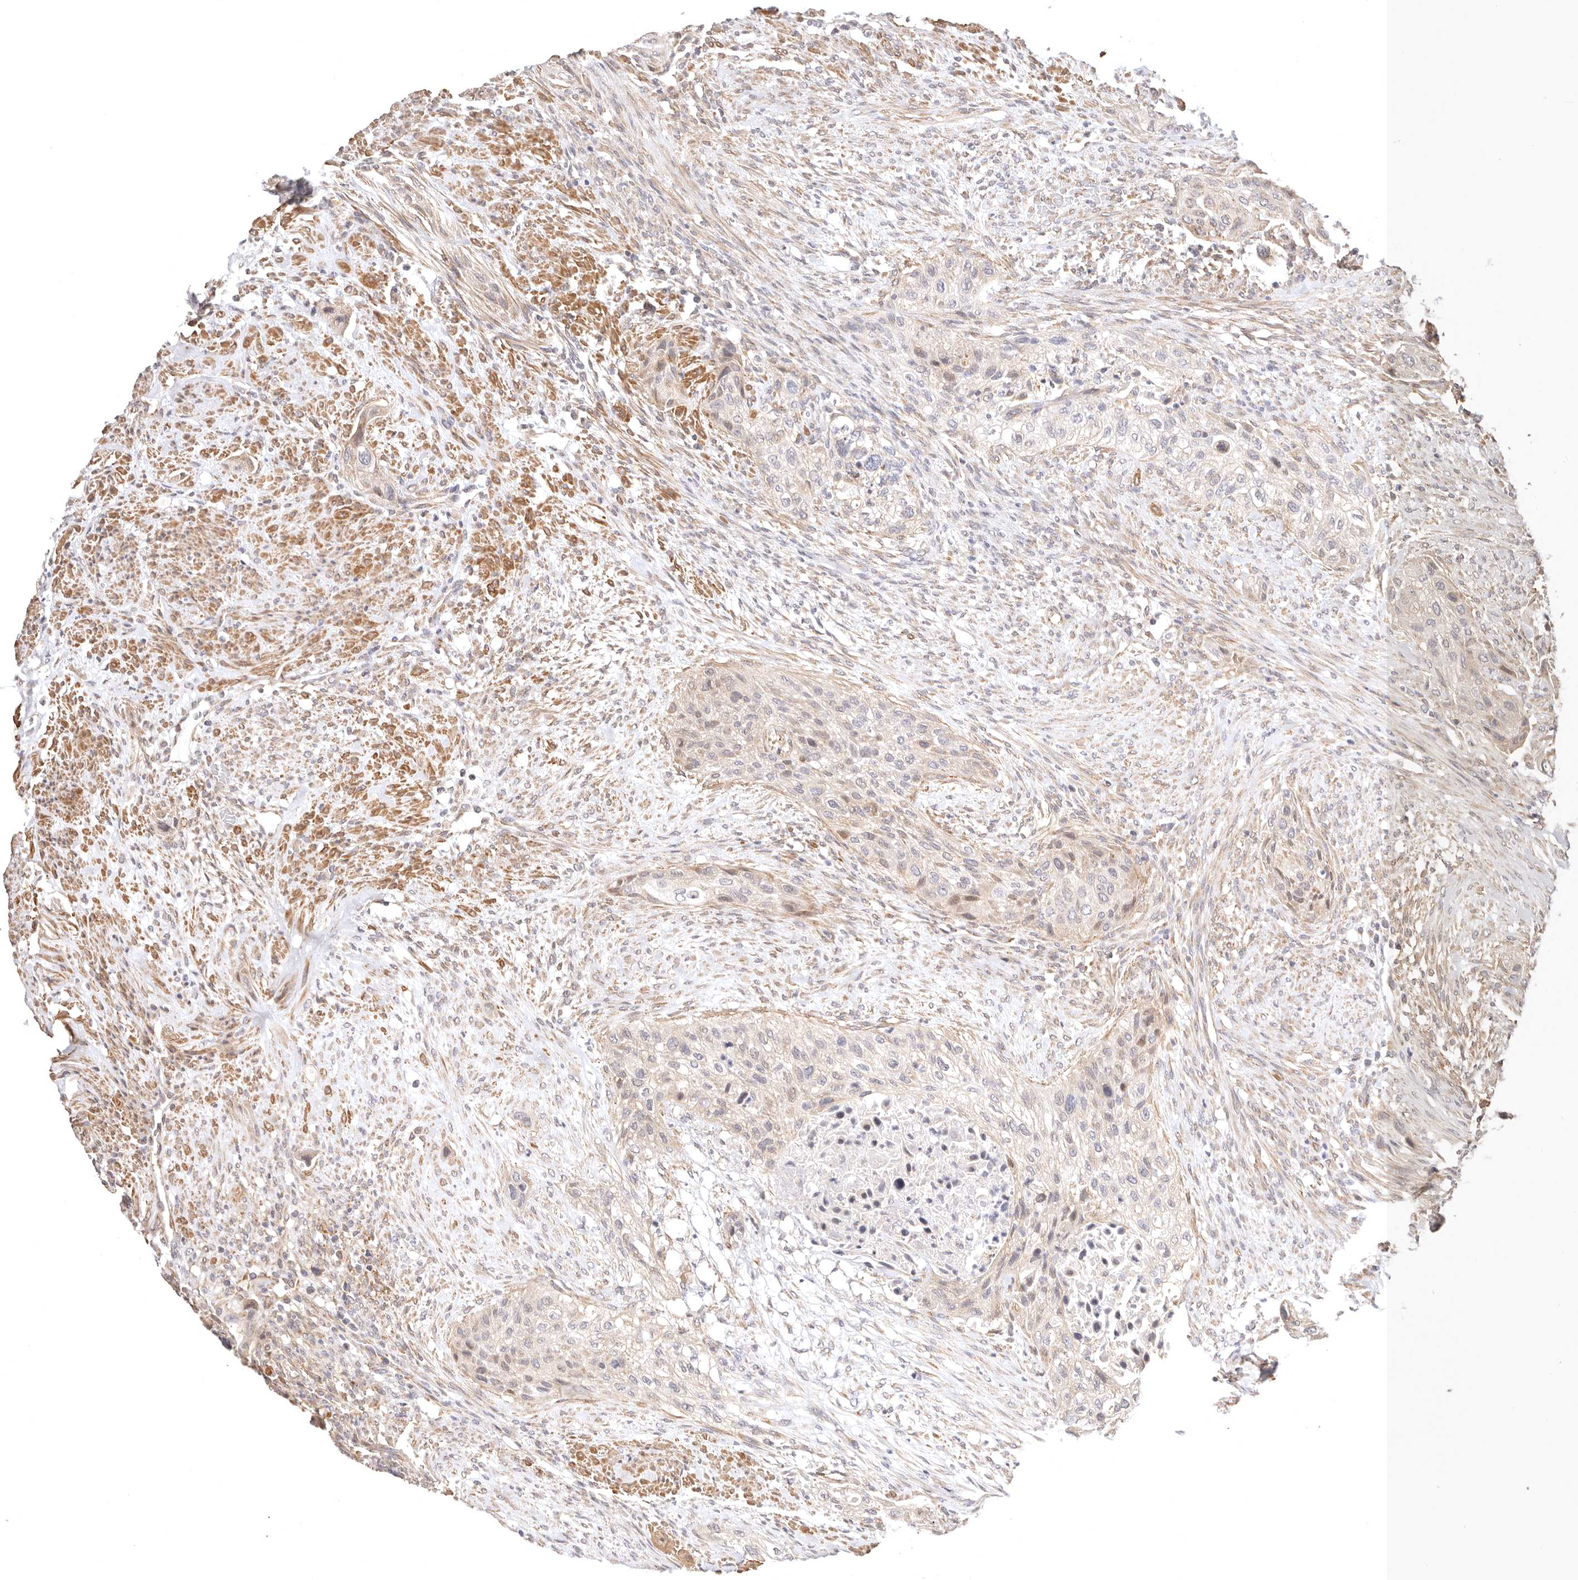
{"staining": {"intensity": "weak", "quantity": ">75%", "location": "cytoplasmic/membranous"}, "tissue": "urothelial cancer", "cell_type": "Tumor cells", "image_type": "cancer", "snomed": [{"axis": "morphology", "description": "Urothelial carcinoma, High grade"}, {"axis": "topography", "description": "Urinary bladder"}], "caption": "IHC (DAB) staining of high-grade urothelial carcinoma reveals weak cytoplasmic/membranous protein positivity in about >75% of tumor cells.", "gene": "KCMF1", "patient": {"sex": "male", "age": 35}}